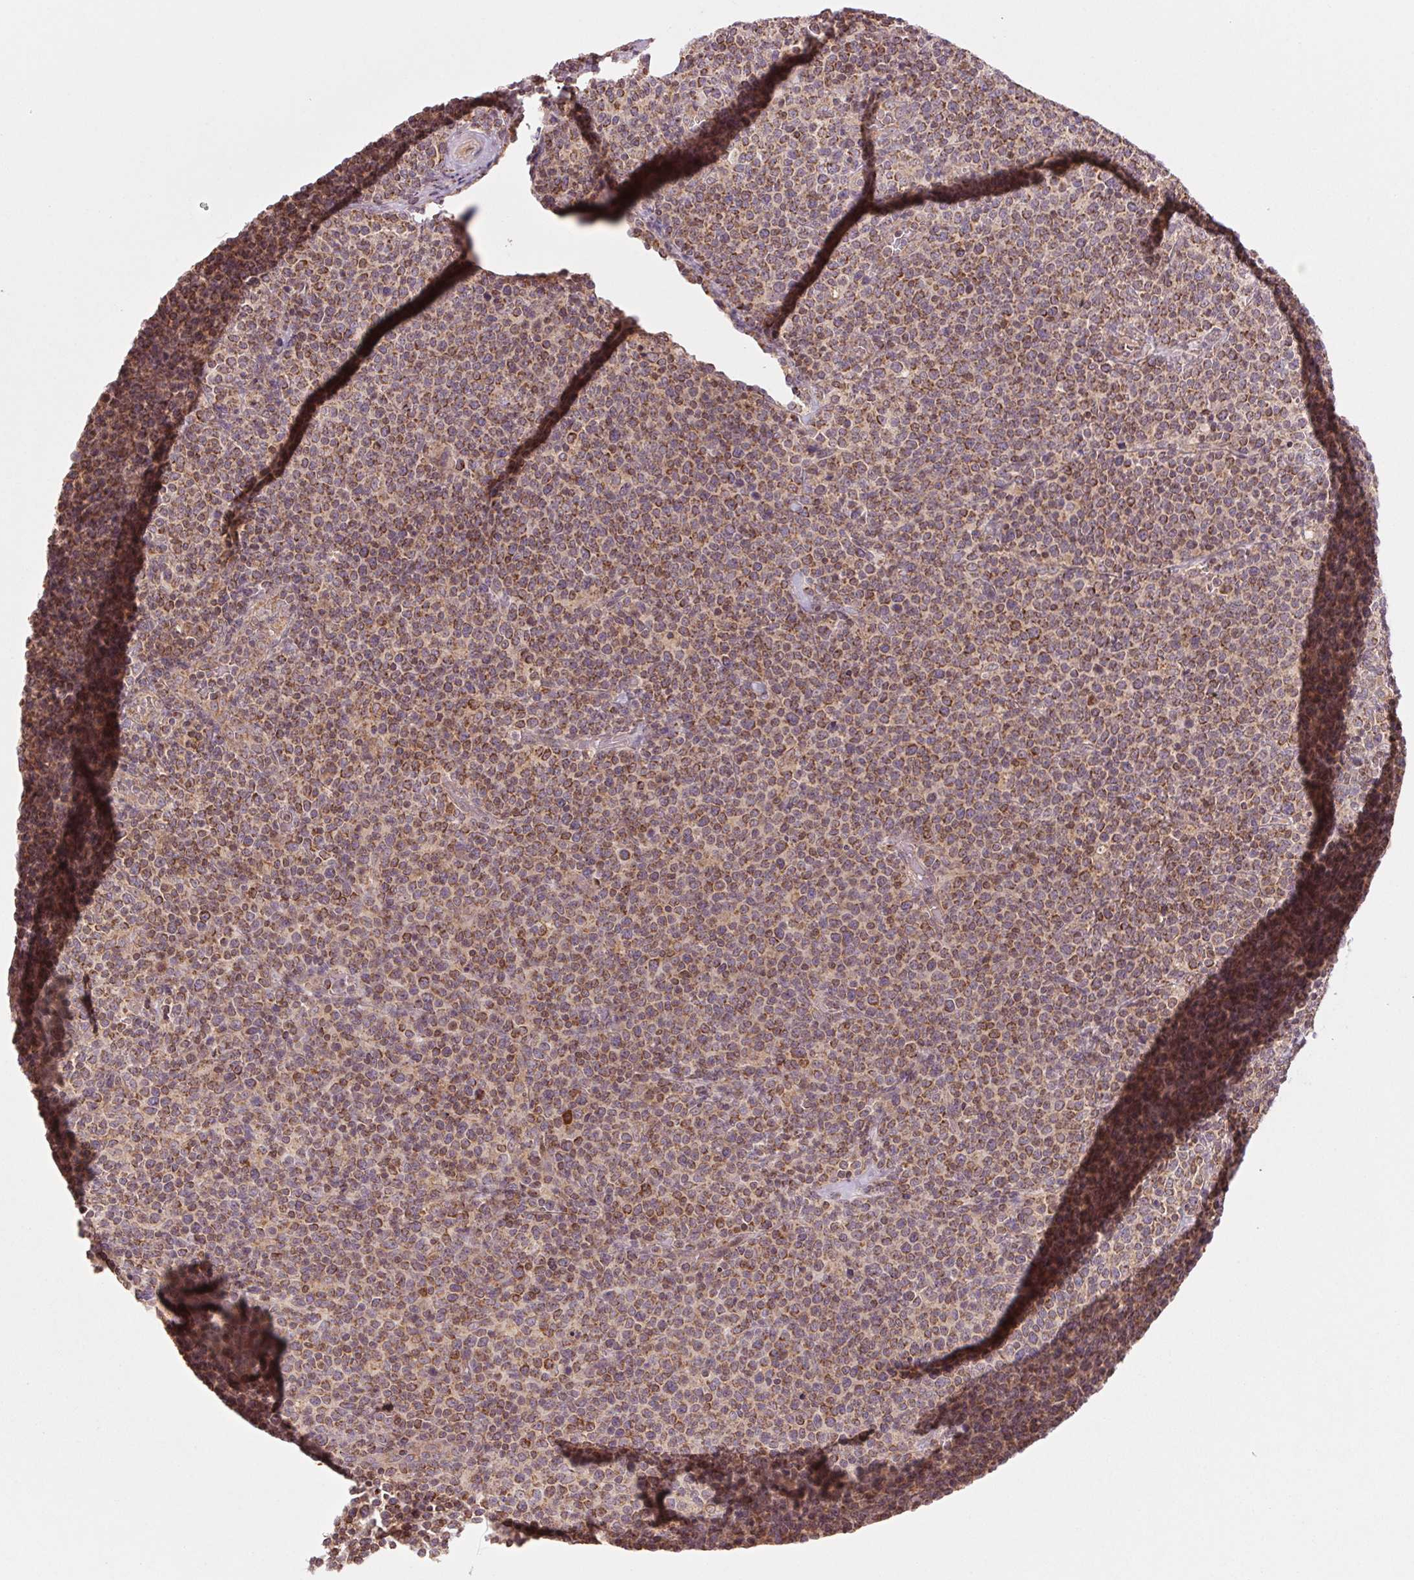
{"staining": {"intensity": "moderate", "quantity": ">75%", "location": "cytoplasmic/membranous"}, "tissue": "lymphoma", "cell_type": "Tumor cells", "image_type": "cancer", "snomed": [{"axis": "morphology", "description": "Malignant lymphoma, non-Hodgkin's type, High grade"}, {"axis": "topography", "description": "Lymph node"}], "caption": "An immunohistochemistry photomicrograph of tumor tissue is shown. Protein staining in brown labels moderate cytoplasmic/membranous positivity in lymphoma within tumor cells. (brown staining indicates protein expression, while blue staining denotes nuclei).", "gene": "MAP3K5", "patient": {"sex": "male", "age": 61}}